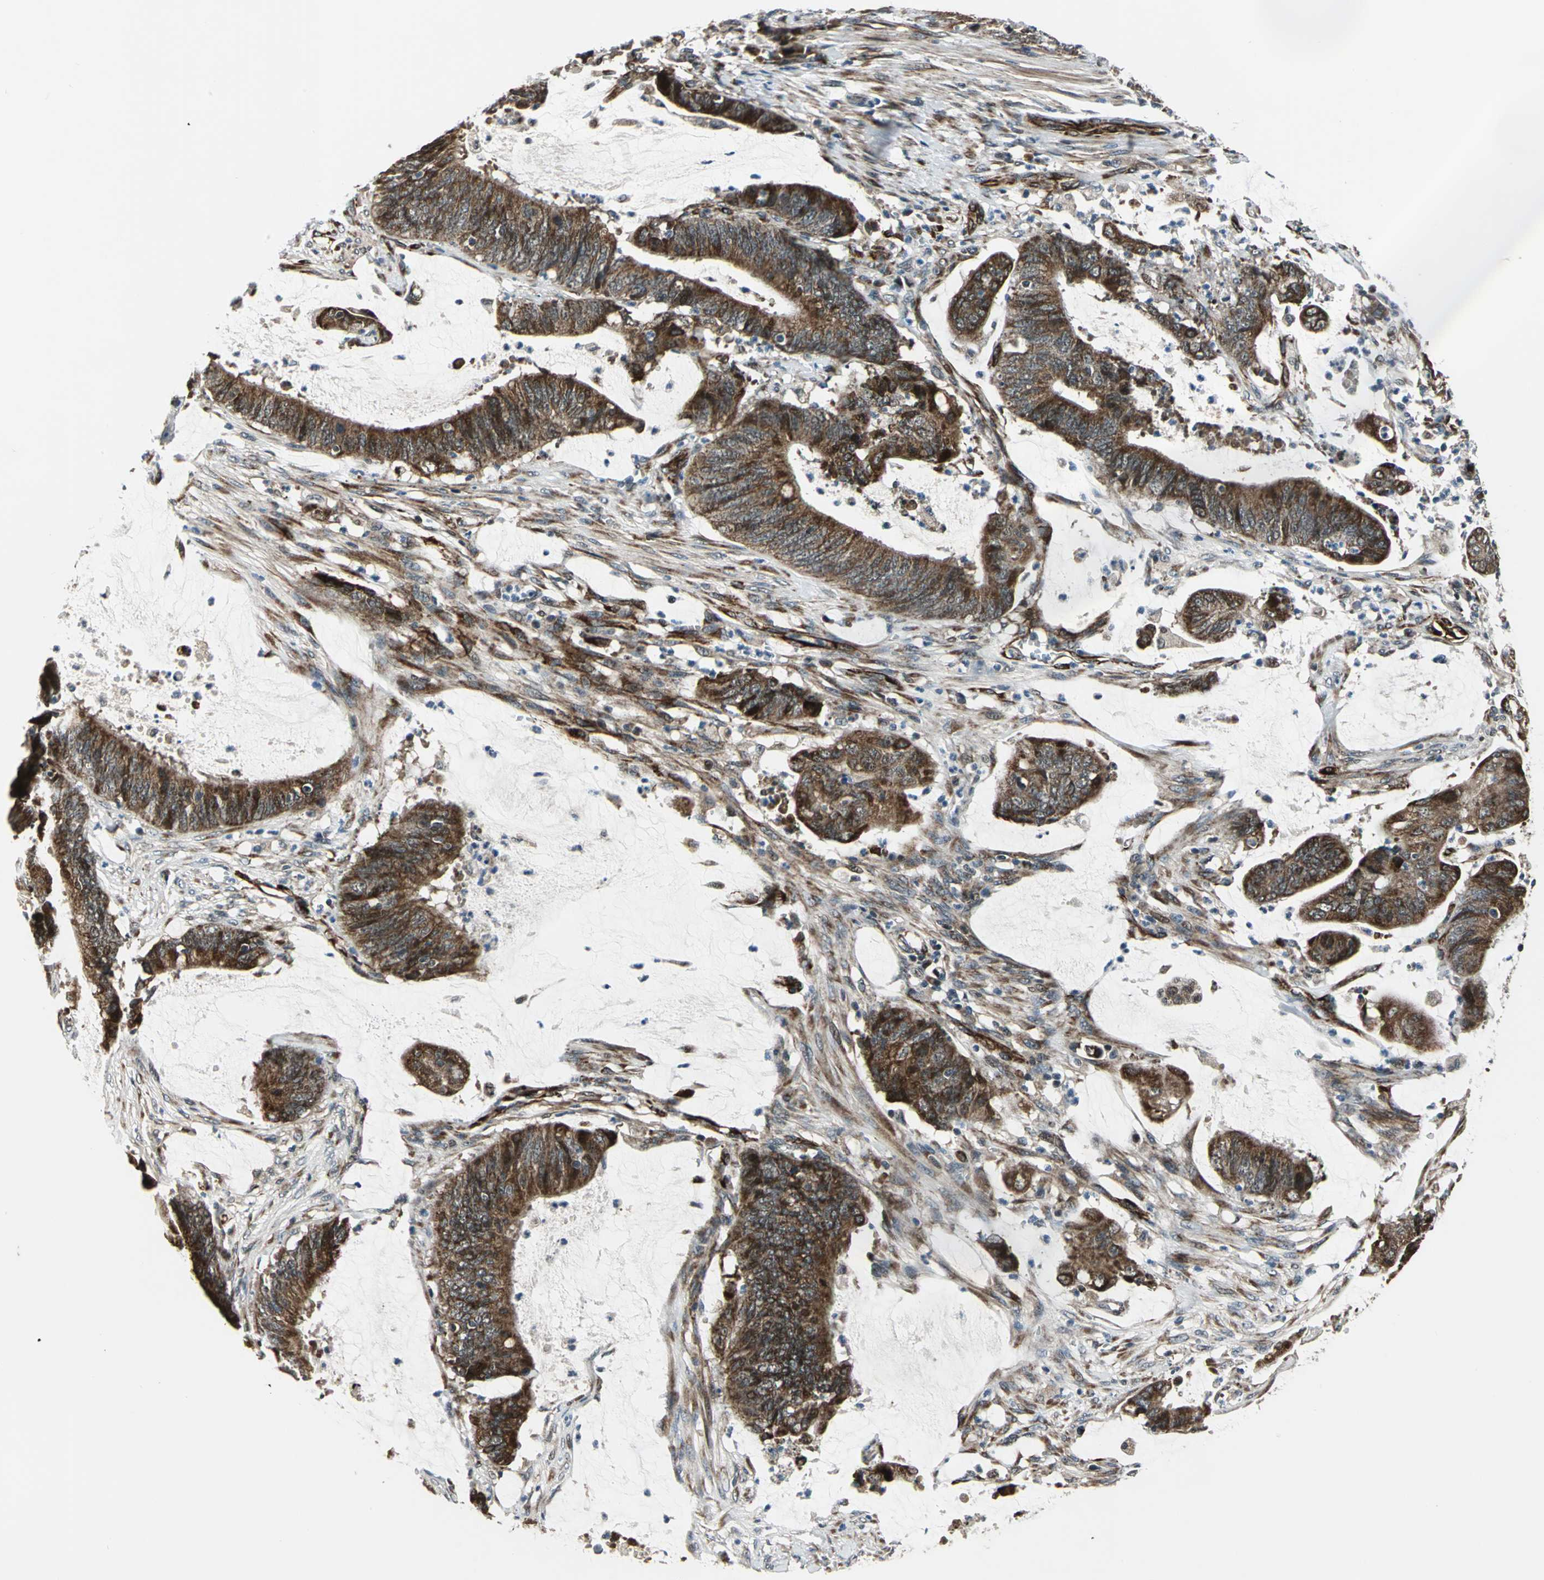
{"staining": {"intensity": "strong", "quantity": ">75%", "location": "cytoplasmic/membranous"}, "tissue": "colorectal cancer", "cell_type": "Tumor cells", "image_type": "cancer", "snomed": [{"axis": "morphology", "description": "Adenocarcinoma, NOS"}, {"axis": "topography", "description": "Rectum"}], "caption": "The photomicrograph reveals staining of colorectal adenocarcinoma, revealing strong cytoplasmic/membranous protein positivity (brown color) within tumor cells.", "gene": "EXD2", "patient": {"sex": "female", "age": 66}}